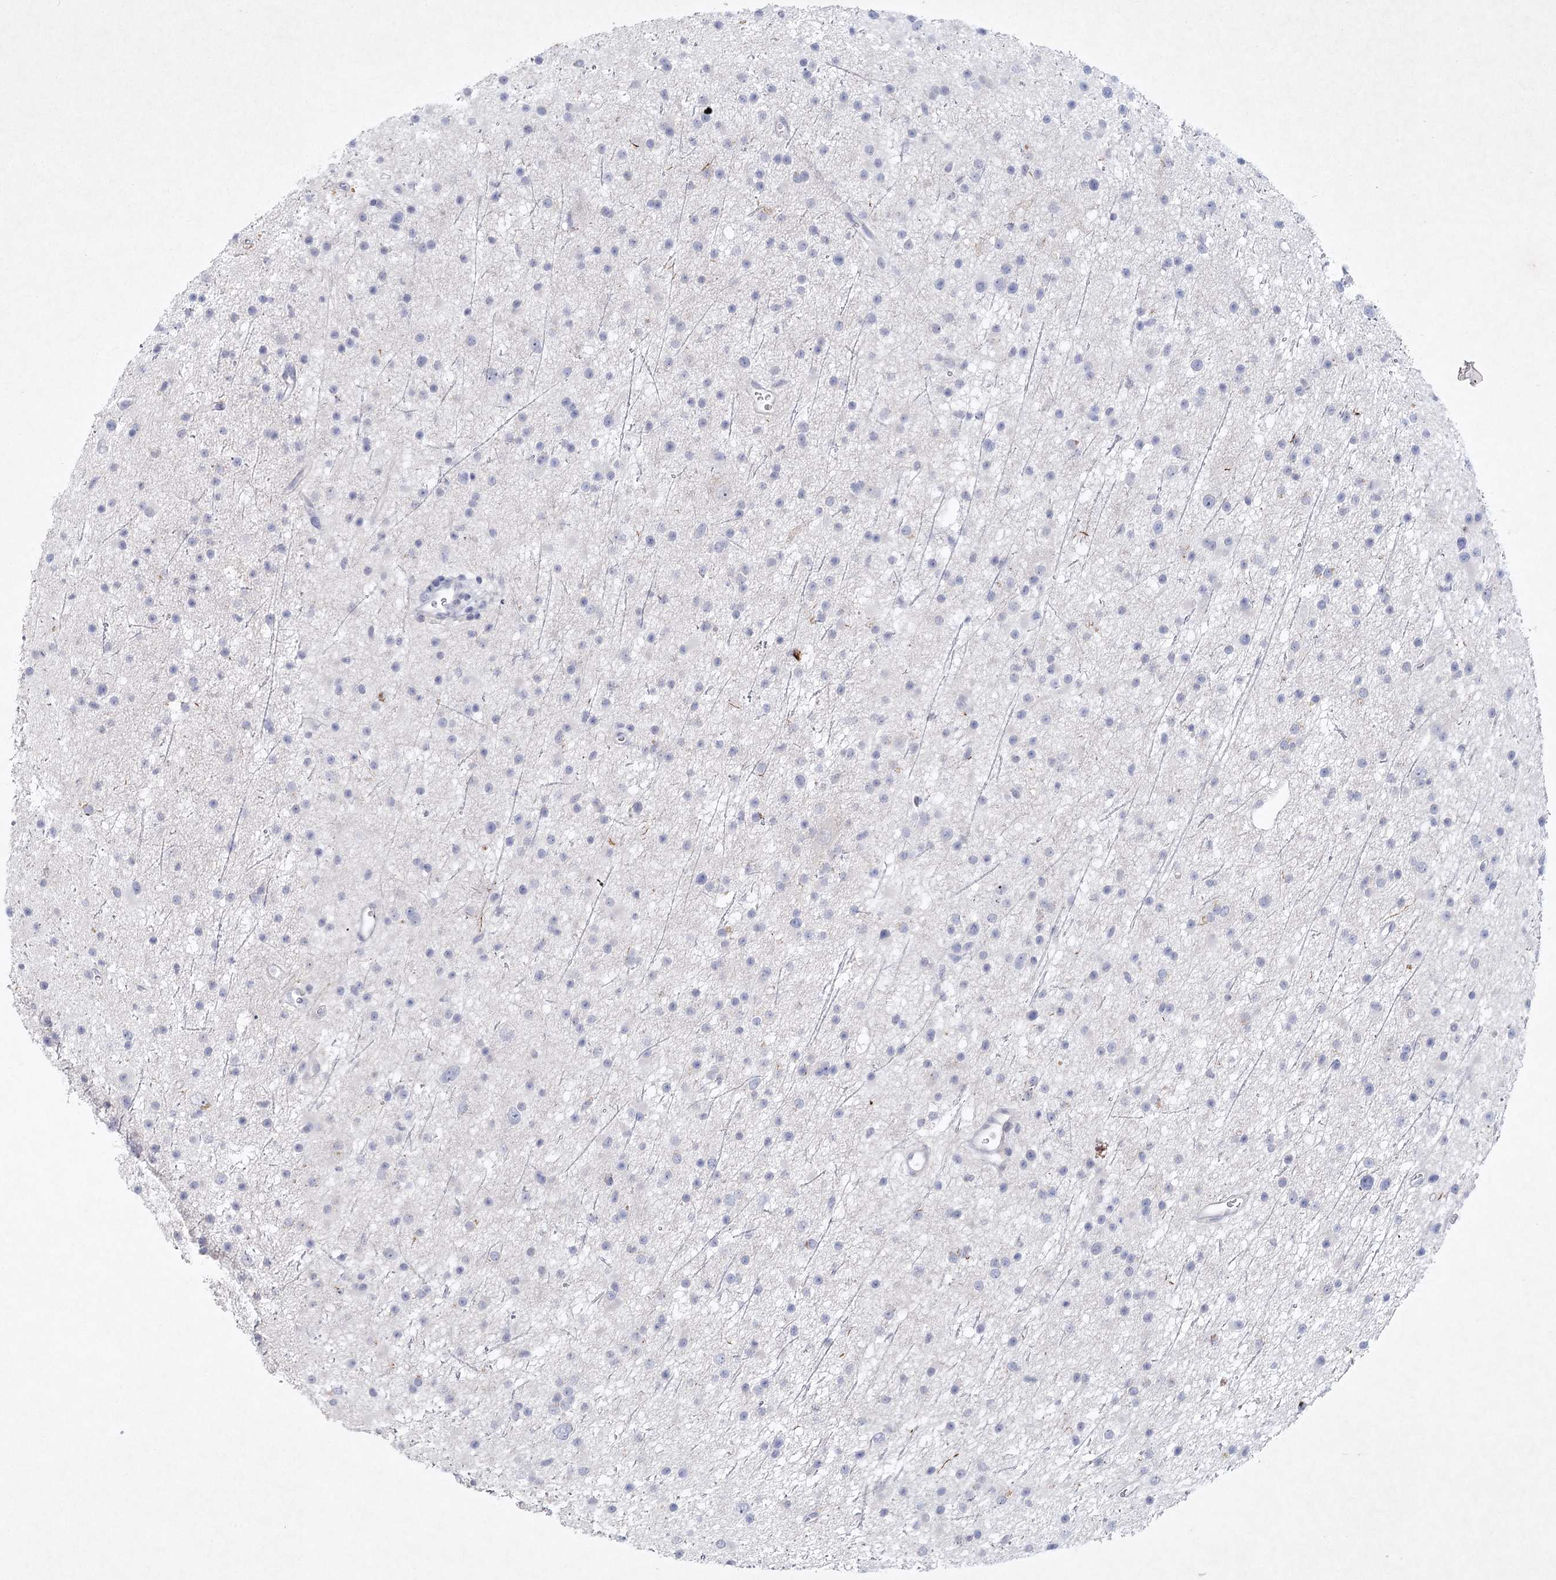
{"staining": {"intensity": "negative", "quantity": "none", "location": "none"}, "tissue": "glioma", "cell_type": "Tumor cells", "image_type": "cancer", "snomed": [{"axis": "morphology", "description": "Glioma, malignant, Low grade"}, {"axis": "topography", "description": "Cerebral cortex"}], "caption": "Protein analysis of glioma demonstrates no significant positivity in tumor cells.", "gene": "MAP3K13", "patient": {"sex": "female", "age": 39}}